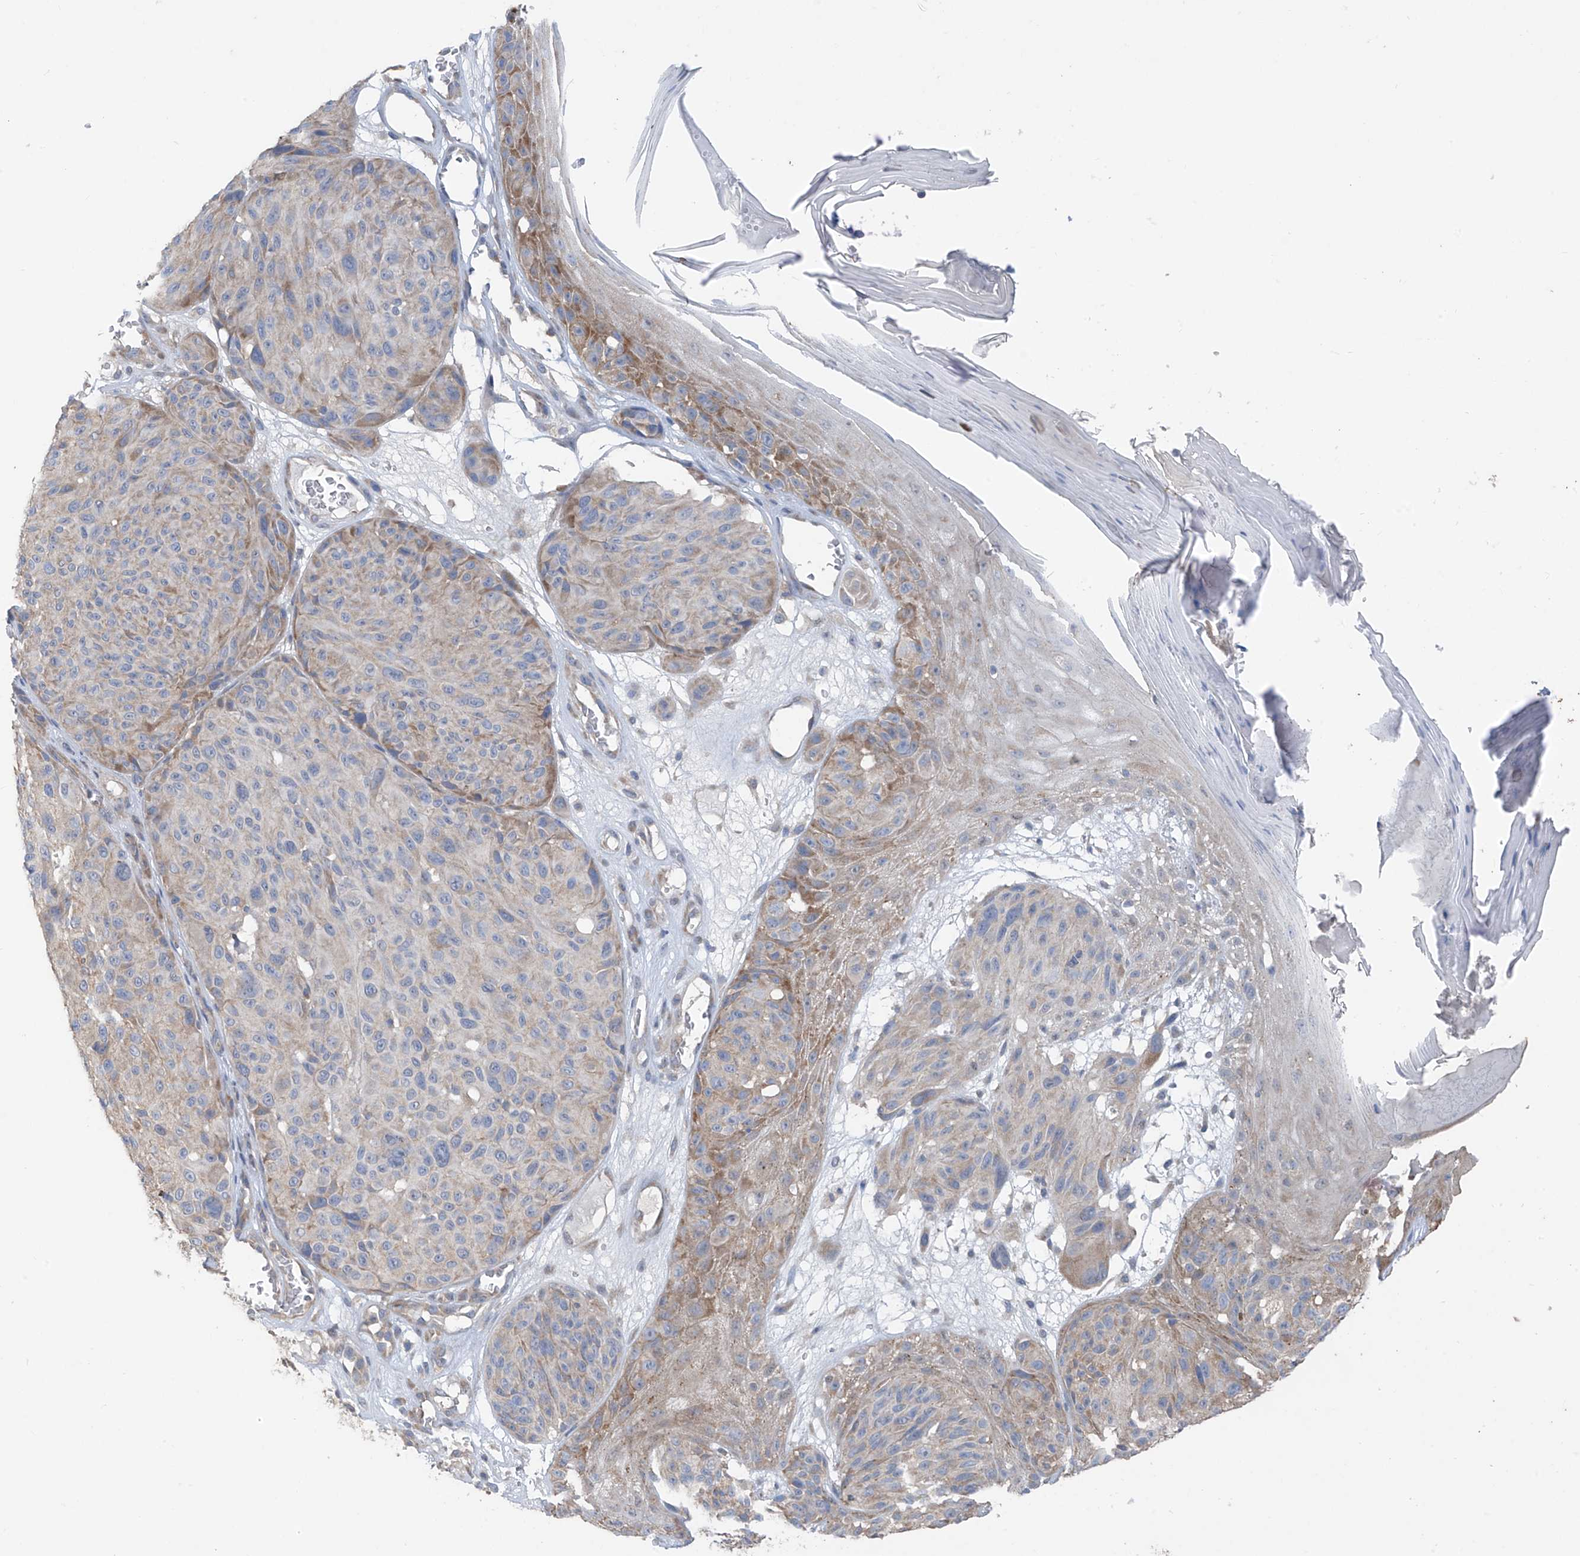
{"staining": {"intensity": "moderate", "quantity": "<25%", "location": "cytoplasmic/membranous"}, "tissue": "melanoma", "cell_type": "Tumor cells", "image_type": "cancer", "snomed": [{"axis": "morphology", "description": "Malignant melanoma, NOS"}, {"axis": "topography", "description": "Skin"}], "caption": "Immunohistochemistry (IHC) micrograph of neoplastic tissue: malignant melanoma stained using IHC reveals low levels of moderate protein expression localized specifically in the cytoplasmic/membranous of tumor cells, appearing as a cytoplasmic/membranous brown color.", "gene": "RPL4", "patient": {"sex": "male", "age": 83}}